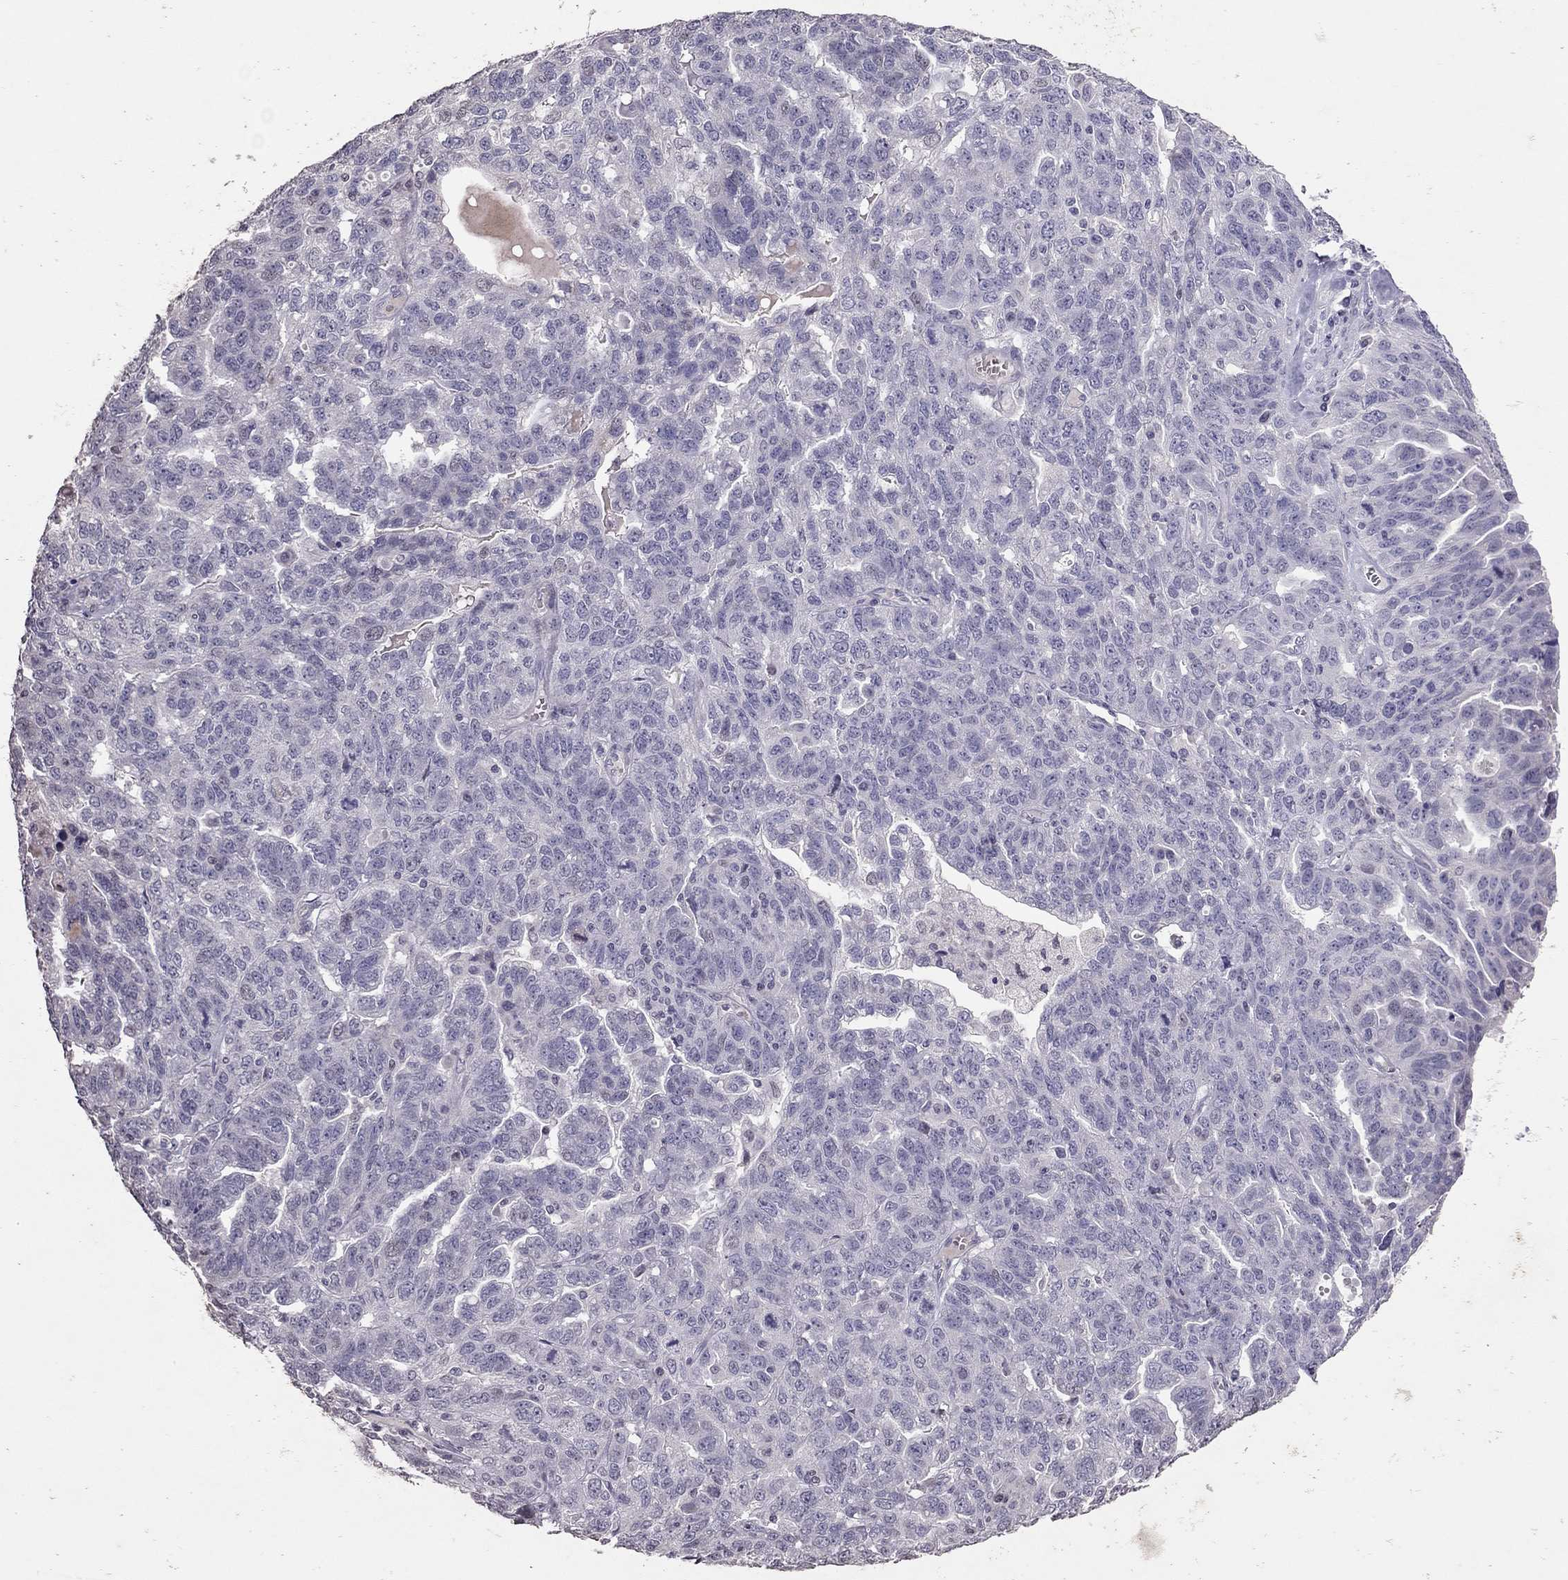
{"staining": {"intensity": "negative", "quantity": "none", "location": "none"}, "tissue": "ovarian cancer", "cell_type": "Tumor cells", "image_type": "cancer", "snomed": [{"axis": "morphology", "description": "Cystadenocarcinoma, serous, NOS"}, {"axis": "topography", "description": "Ovary"}], "caption": "An immunohistochemistry (IHC) photomicrograph of serous cystadenocarcinoma (ovarian) is shown. There is no staining in tumor cells of serous cystadenocarcinoma (ovarian). (DAB immunohistochemistry (IHC), high magnification).", "gene": "TSHB", "patient": {"sex": "female", "age": 71}}